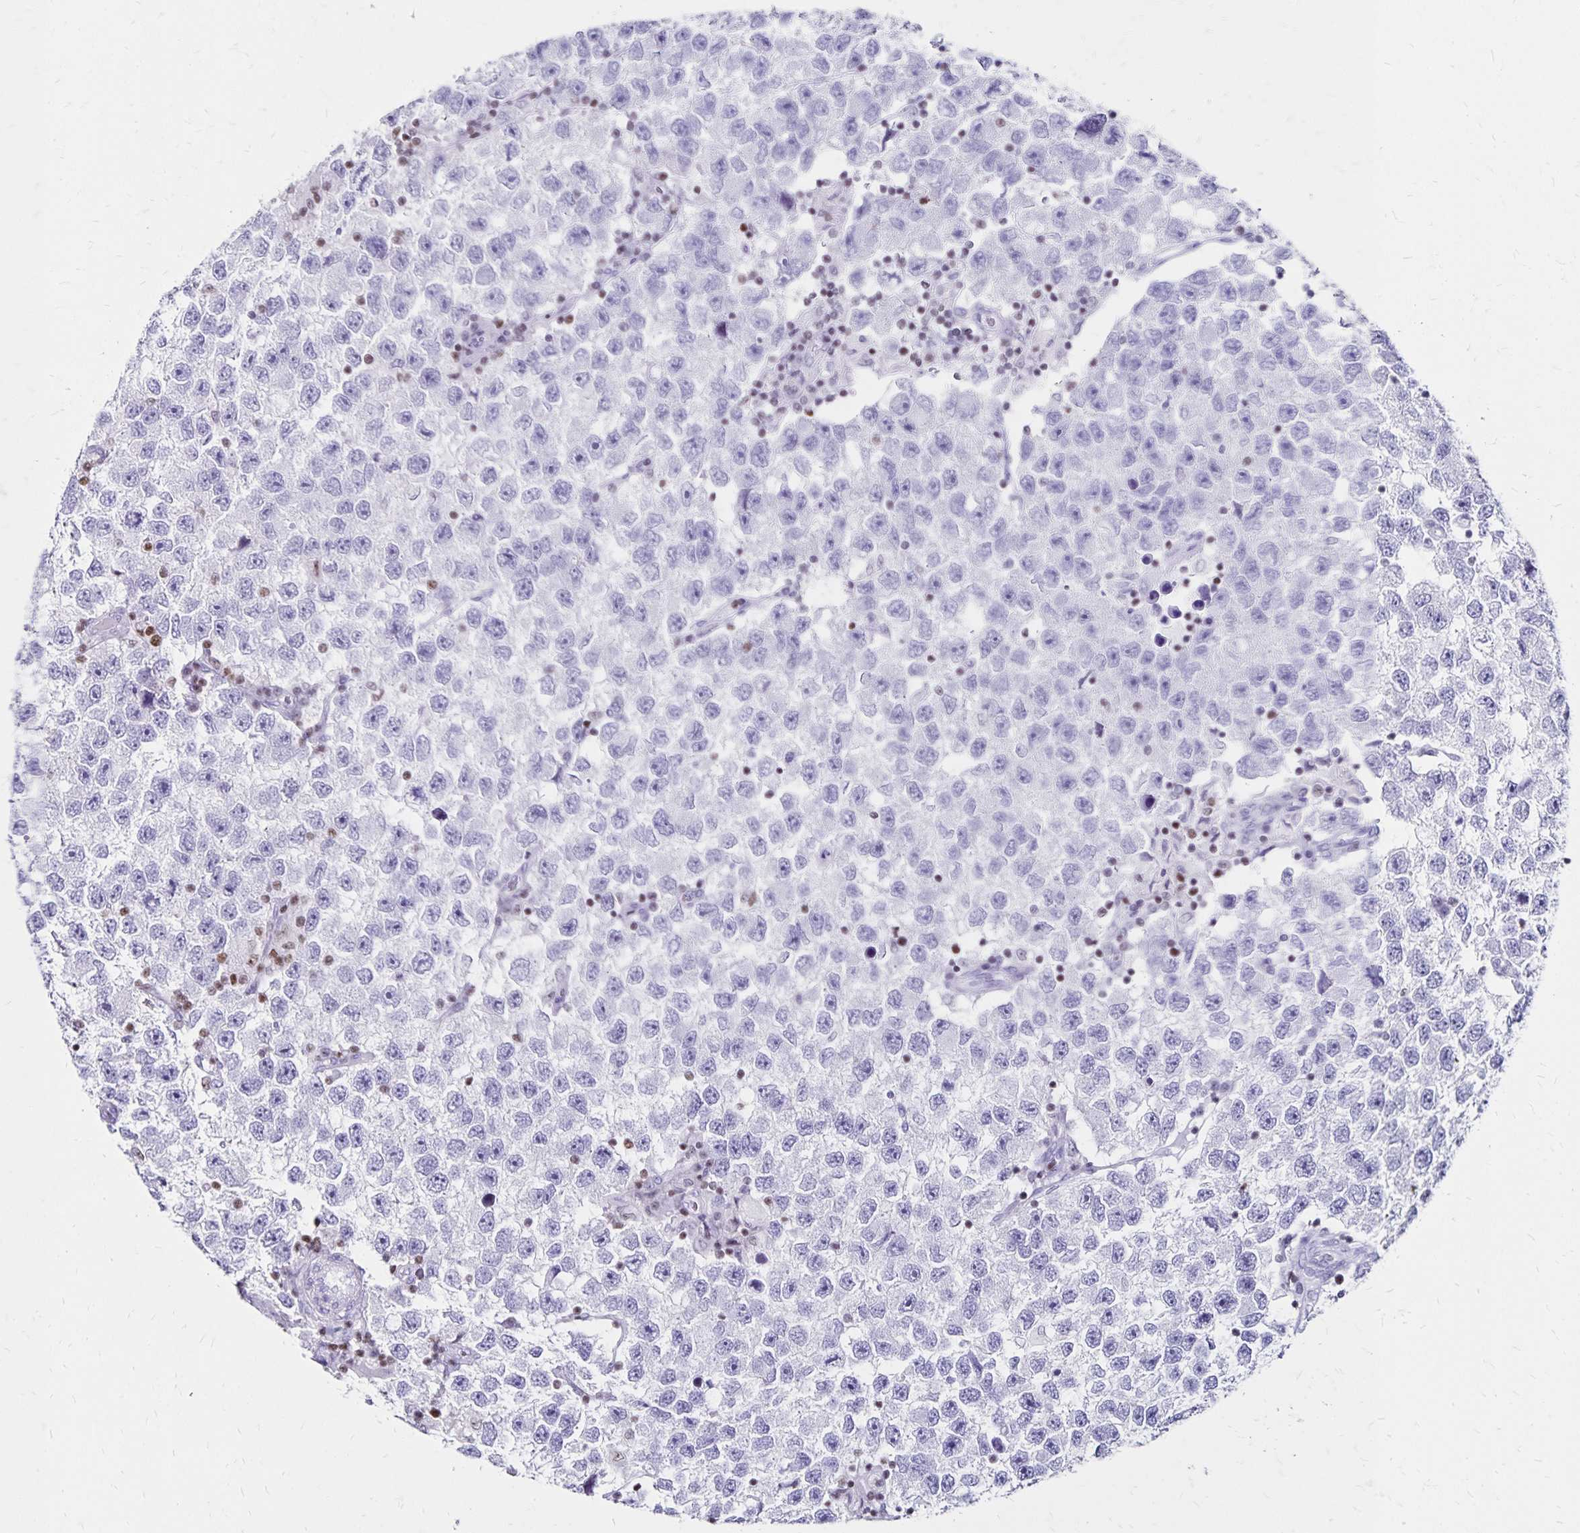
{"staining": {"intensity": "negative", "quantity": "none", "location": "none"}, "tissue": "testis cancer", "cell_type": "Tumor cells", "image_type": "cancer", "snomed": [{"axis": "morphology", "description": "Seminoma, NOS"}, {"axis": "topography", "description": "Testis"}], "caption": "IHC micrograph of human testis seminoma stained for a protein (brown), which reveals no positivity in tumor cells.", "gene": "IKZF1", "patient": {"sex": "male", "age": 26}}